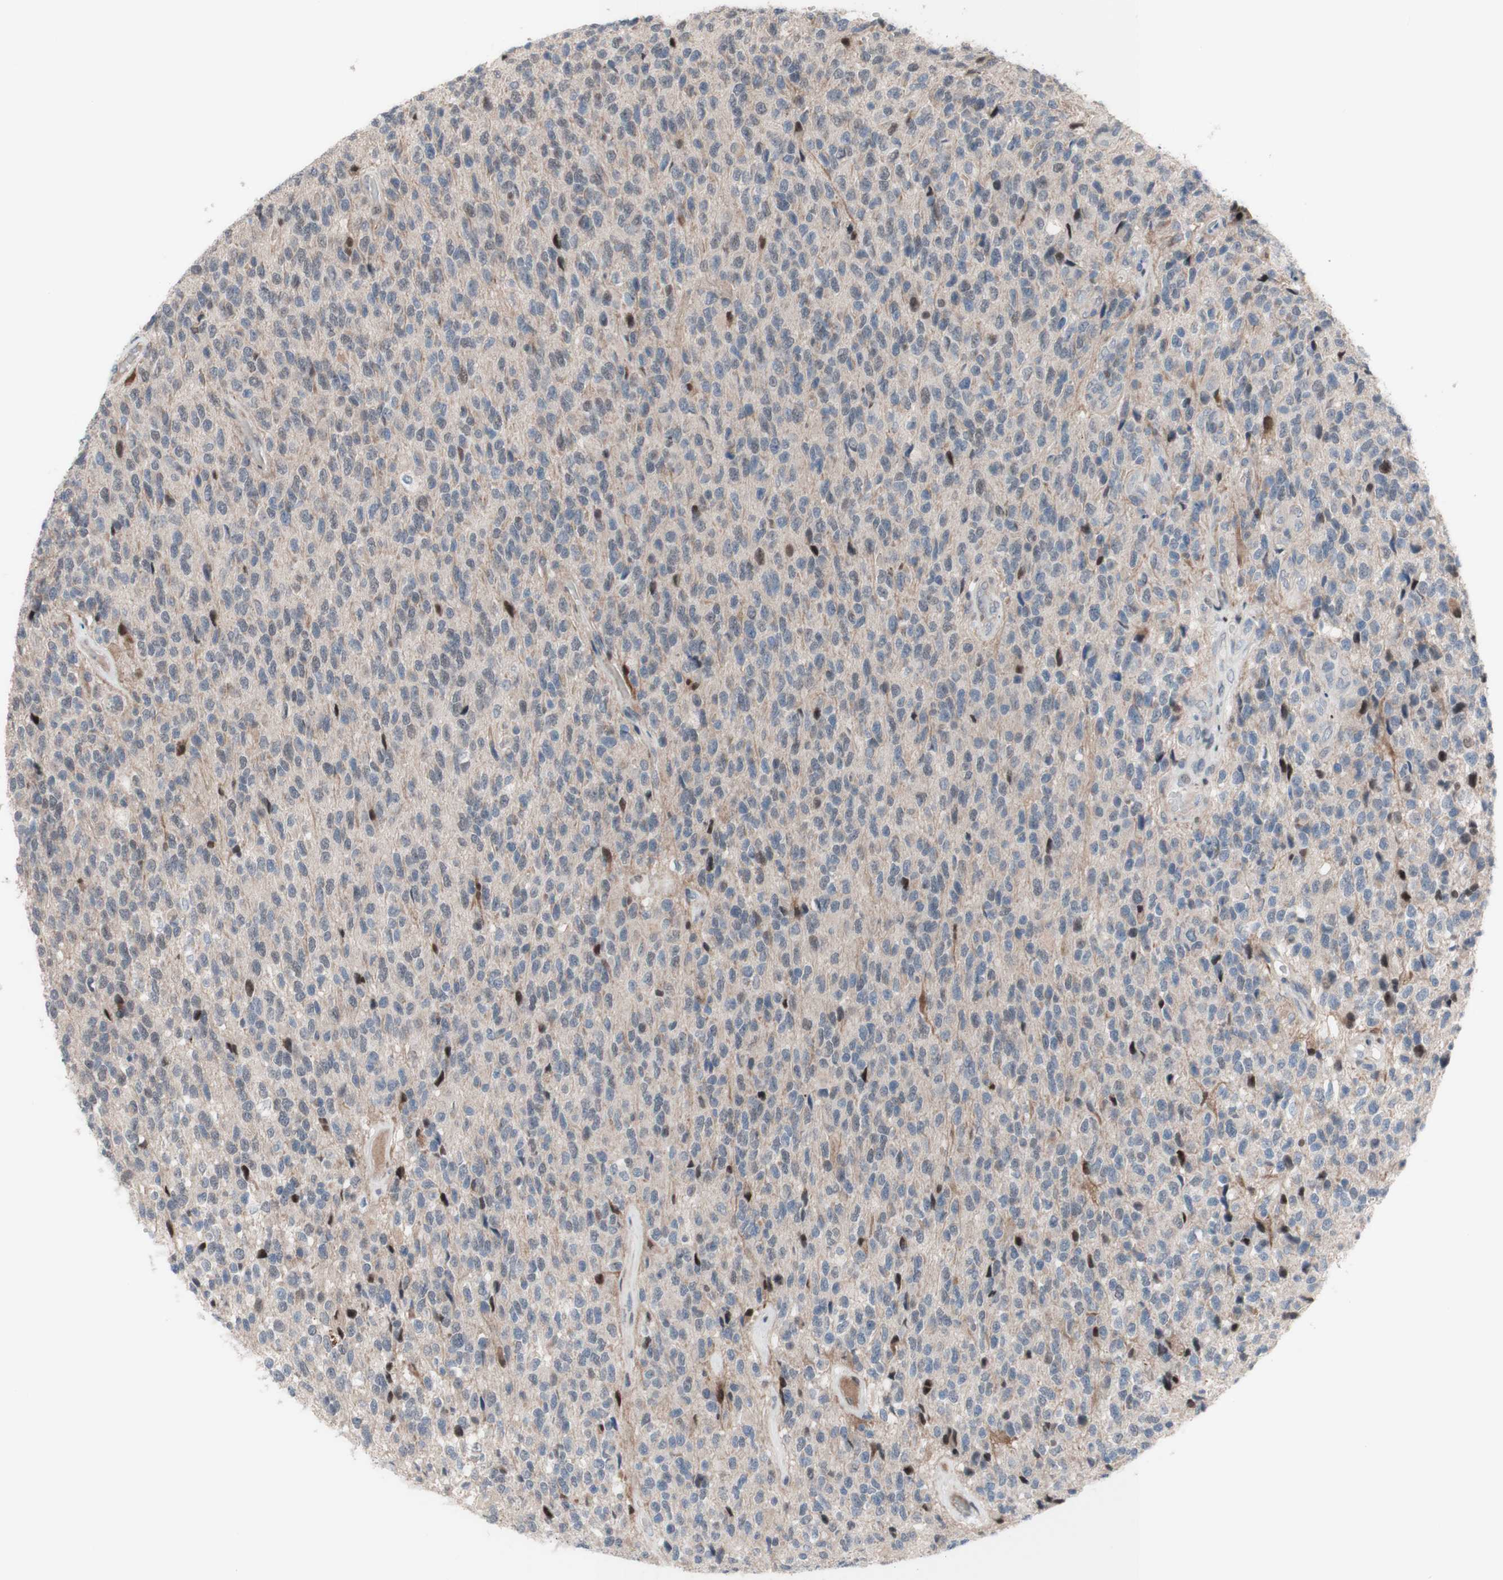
{"staining": {"intensity": "weak", "quantity": "<25%", "location": "cytoplasmic/membranous"}, "tissue": "glioma", "cell_type": "Tumor cells", "image_type": "cancer", "snomed": [{"axis": "morphology", "description": "Glioma, malignant, High grade"}, {"axis": "topography", "description": "pancreas cauda"}], "caption": "High-grade glioma (malignant) was stained to show a protein in brown. There is no significant expression in tumor cells. (Brightfield microscopy of DAB IHC at high magnification).", "gene": "PHTF2", "patient": {"sex": "male", "age": 60}}